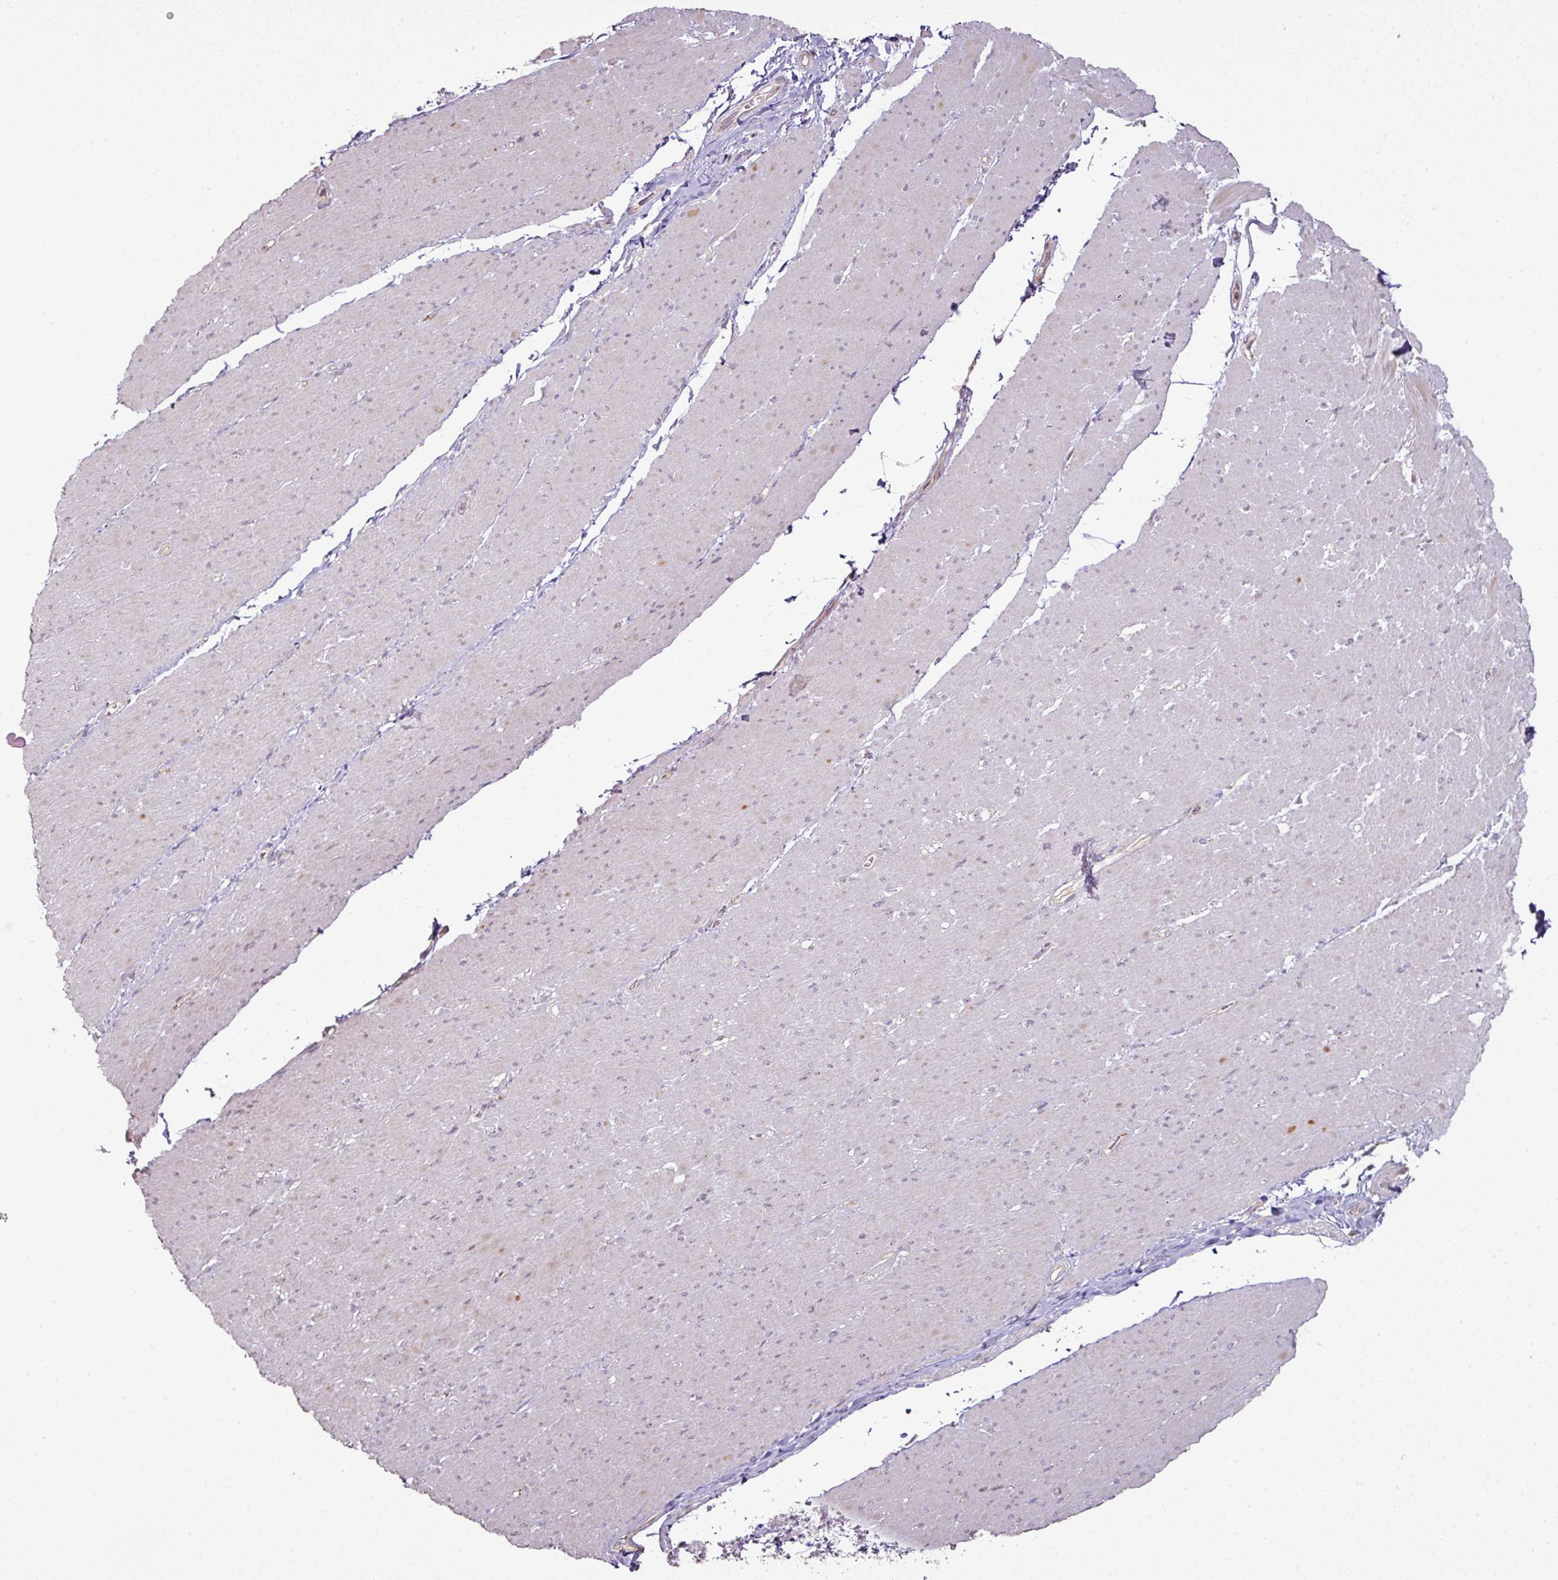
{"staining": {"intensity": "negative", "quantity": "none", "location": "none"}, "tissue": "smooth muscle", "cell_type": "Smooth muscle cells", "image_type": "normal", "snomed": [{"axis": "morphology", "description": "Normal tissue, NOS"}, {"axis": "topography", "description": "Smooth muscle"}, {"axis": "topography", "description": "Rectum"}], "caption": "DAB (3,3'-diaminobenzidine) immunohistochemical staining of normal smooth muscle reveals no significant expression in smooth muscle cells.", "gene": "CXCR5", "patient": {"sex": "male", "age": 53}}